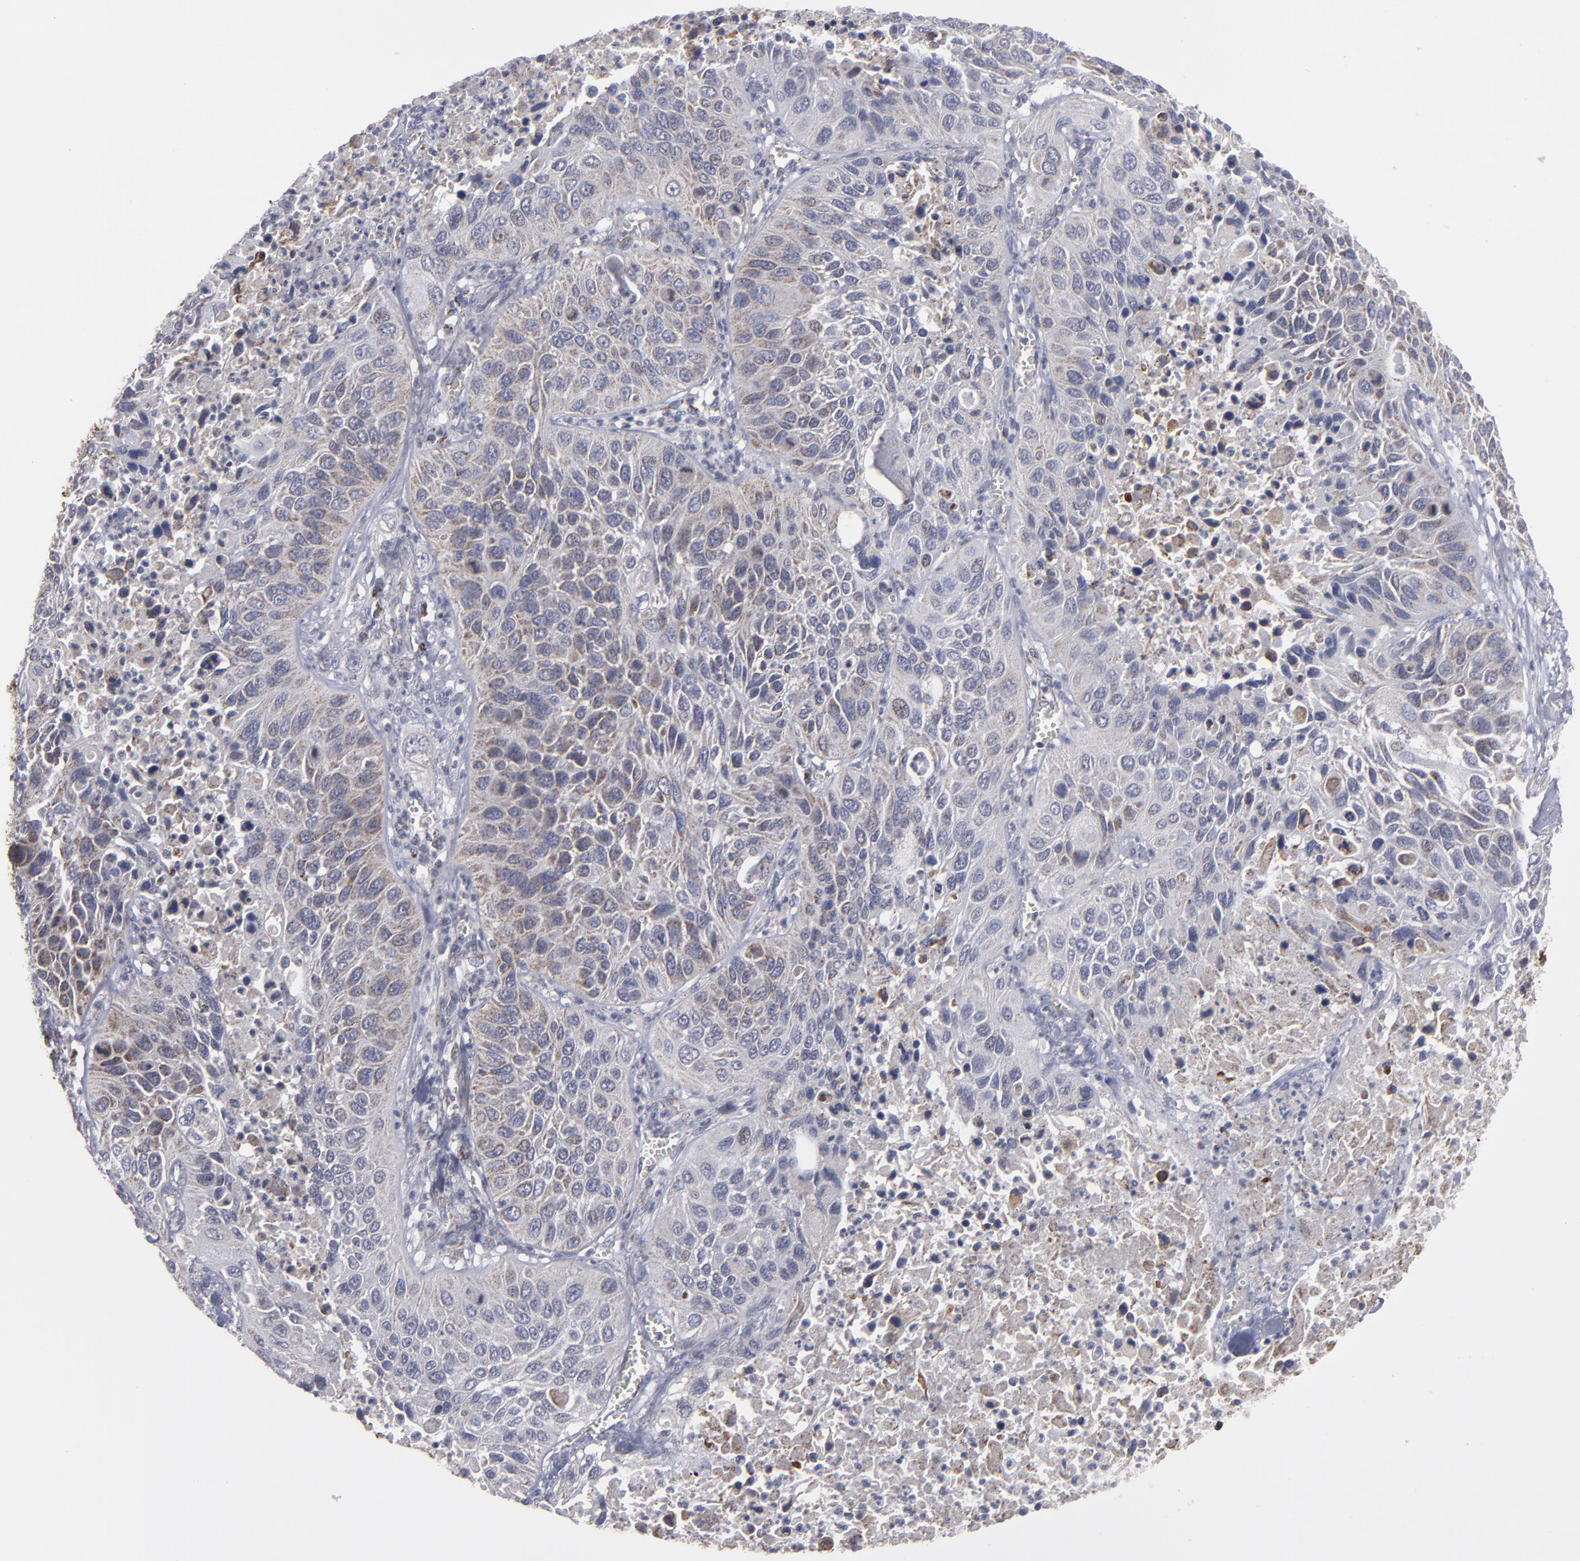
{"staining": {"intensity": "moderate", "quantity": "25%-75%", "location": "cytoplasmic/membranous"}, "tissue": "lung cancer", "cell_type": "Tumor cells", "image_type": "cancer", "snomed": [{"axis": "morphology", "description": "Squamous cell carcinoma, NOS"}, {"axis": "topography", "description": "Lung"}], "caption": "Human lung squamous cell carcinoma stained with a brown dye demonstrates moderate cytoplasmic/membranous positive positivity in approximately 25%-75% of tumor cells.", "gene": "MYOM2", "patient": {"sex": "female", "age": 76}}